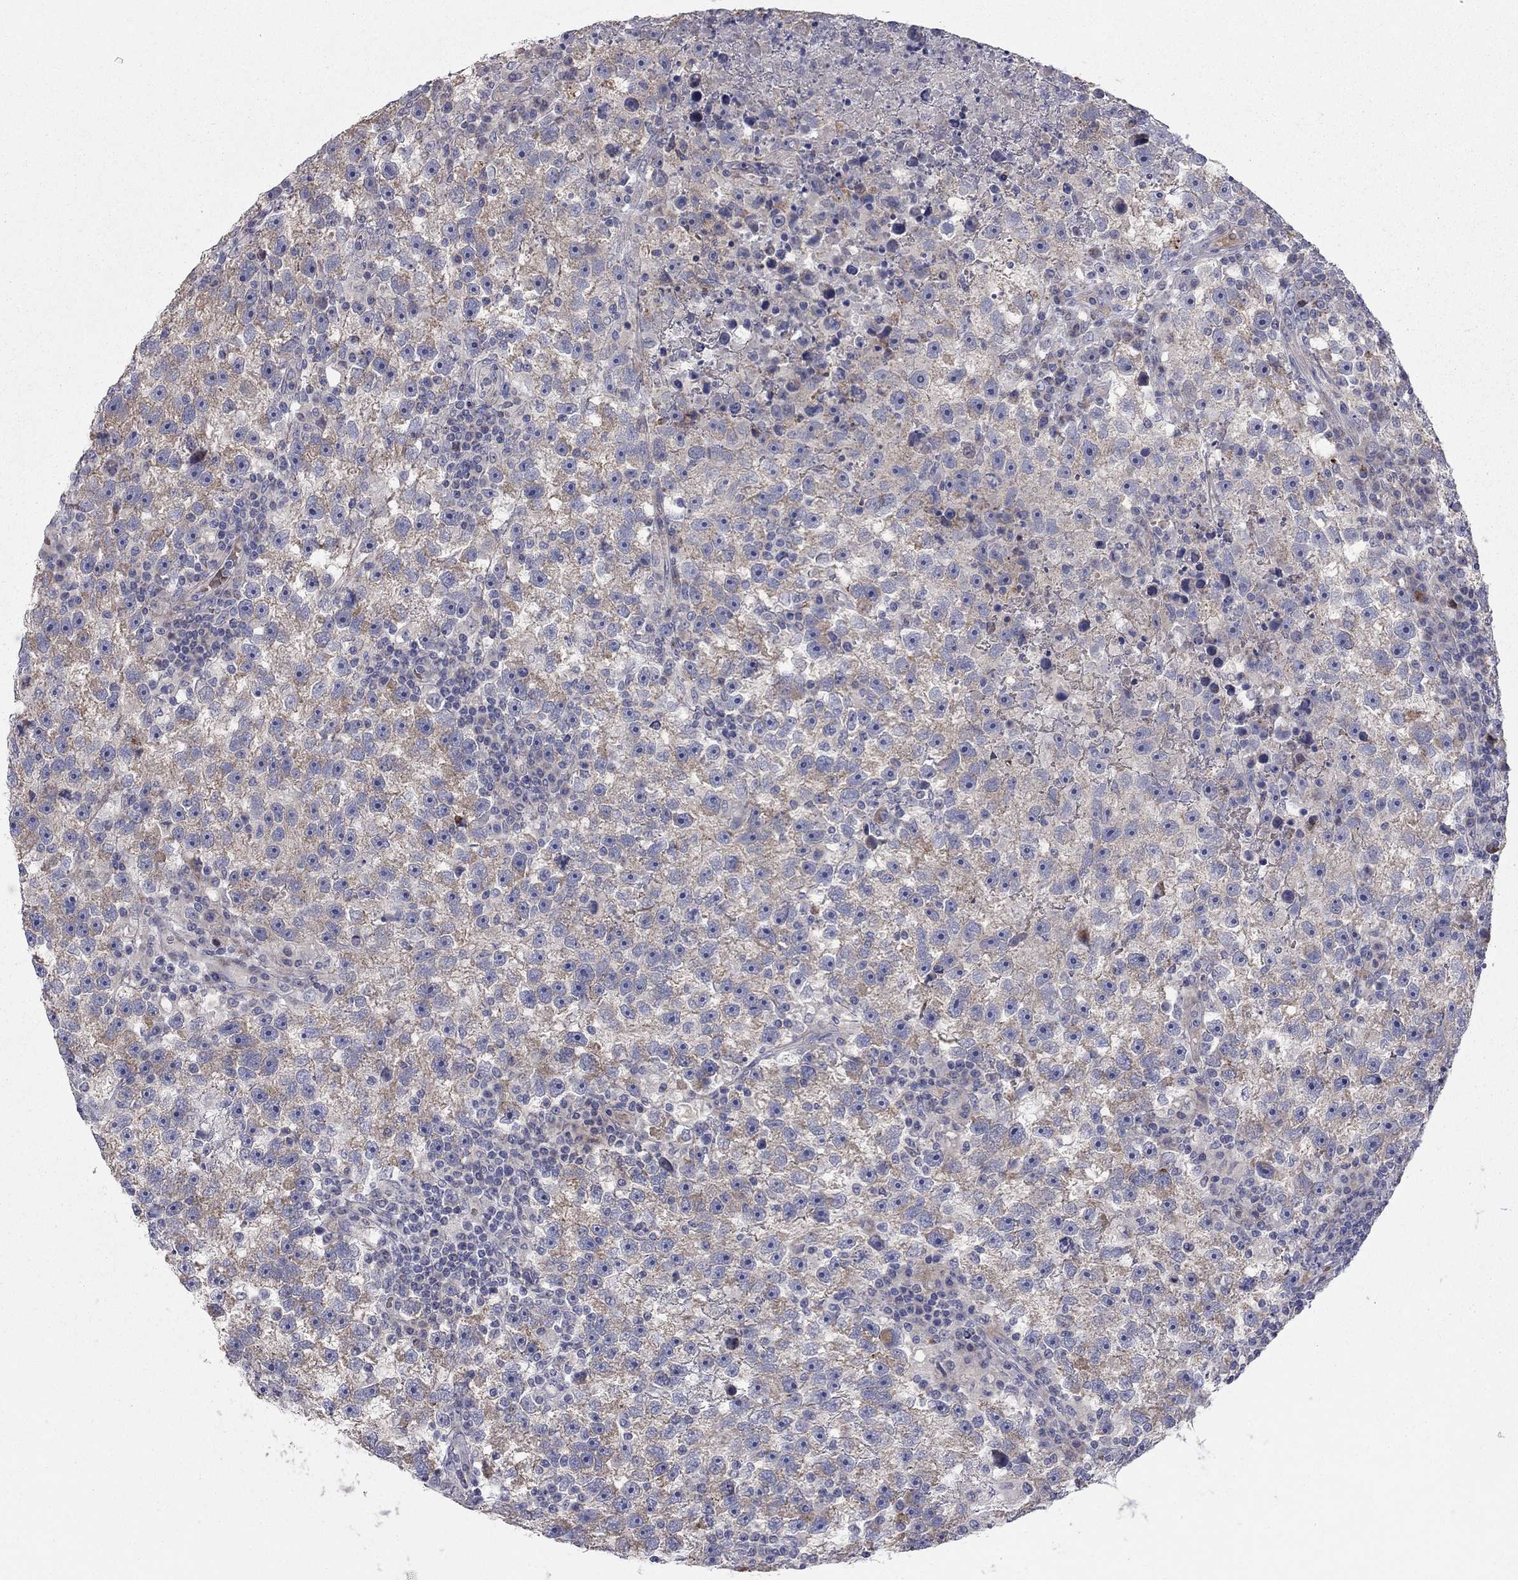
{"staining": {"intensity": "weak", "quantity": "25%-75%", "location": "cytoplasmic/membranous"}, "tissue": "testis cancer", "cell_type": "Tumor cells", "image_type": "cancer", "snomed": [{"axis": "morphology", "description": "Seminoma, NOS"}, {"axis": "topography", "description": "Testis"}], "caption": "High-magnification brightfield microscopy of testis cancer stained with DAB (brown) and counterstained with hematoxylin (blue). tumor cells exhibit weak cytoplasmic/membranous expression is appreciated in approximately25%-75% of cells. (DAB (3,3'-diaminobenzidine) IHC, brown staining for protein, blue staining for nuclei).", "gene": "KANSL1L", "patient": {"sex": "male", "age": 47}}